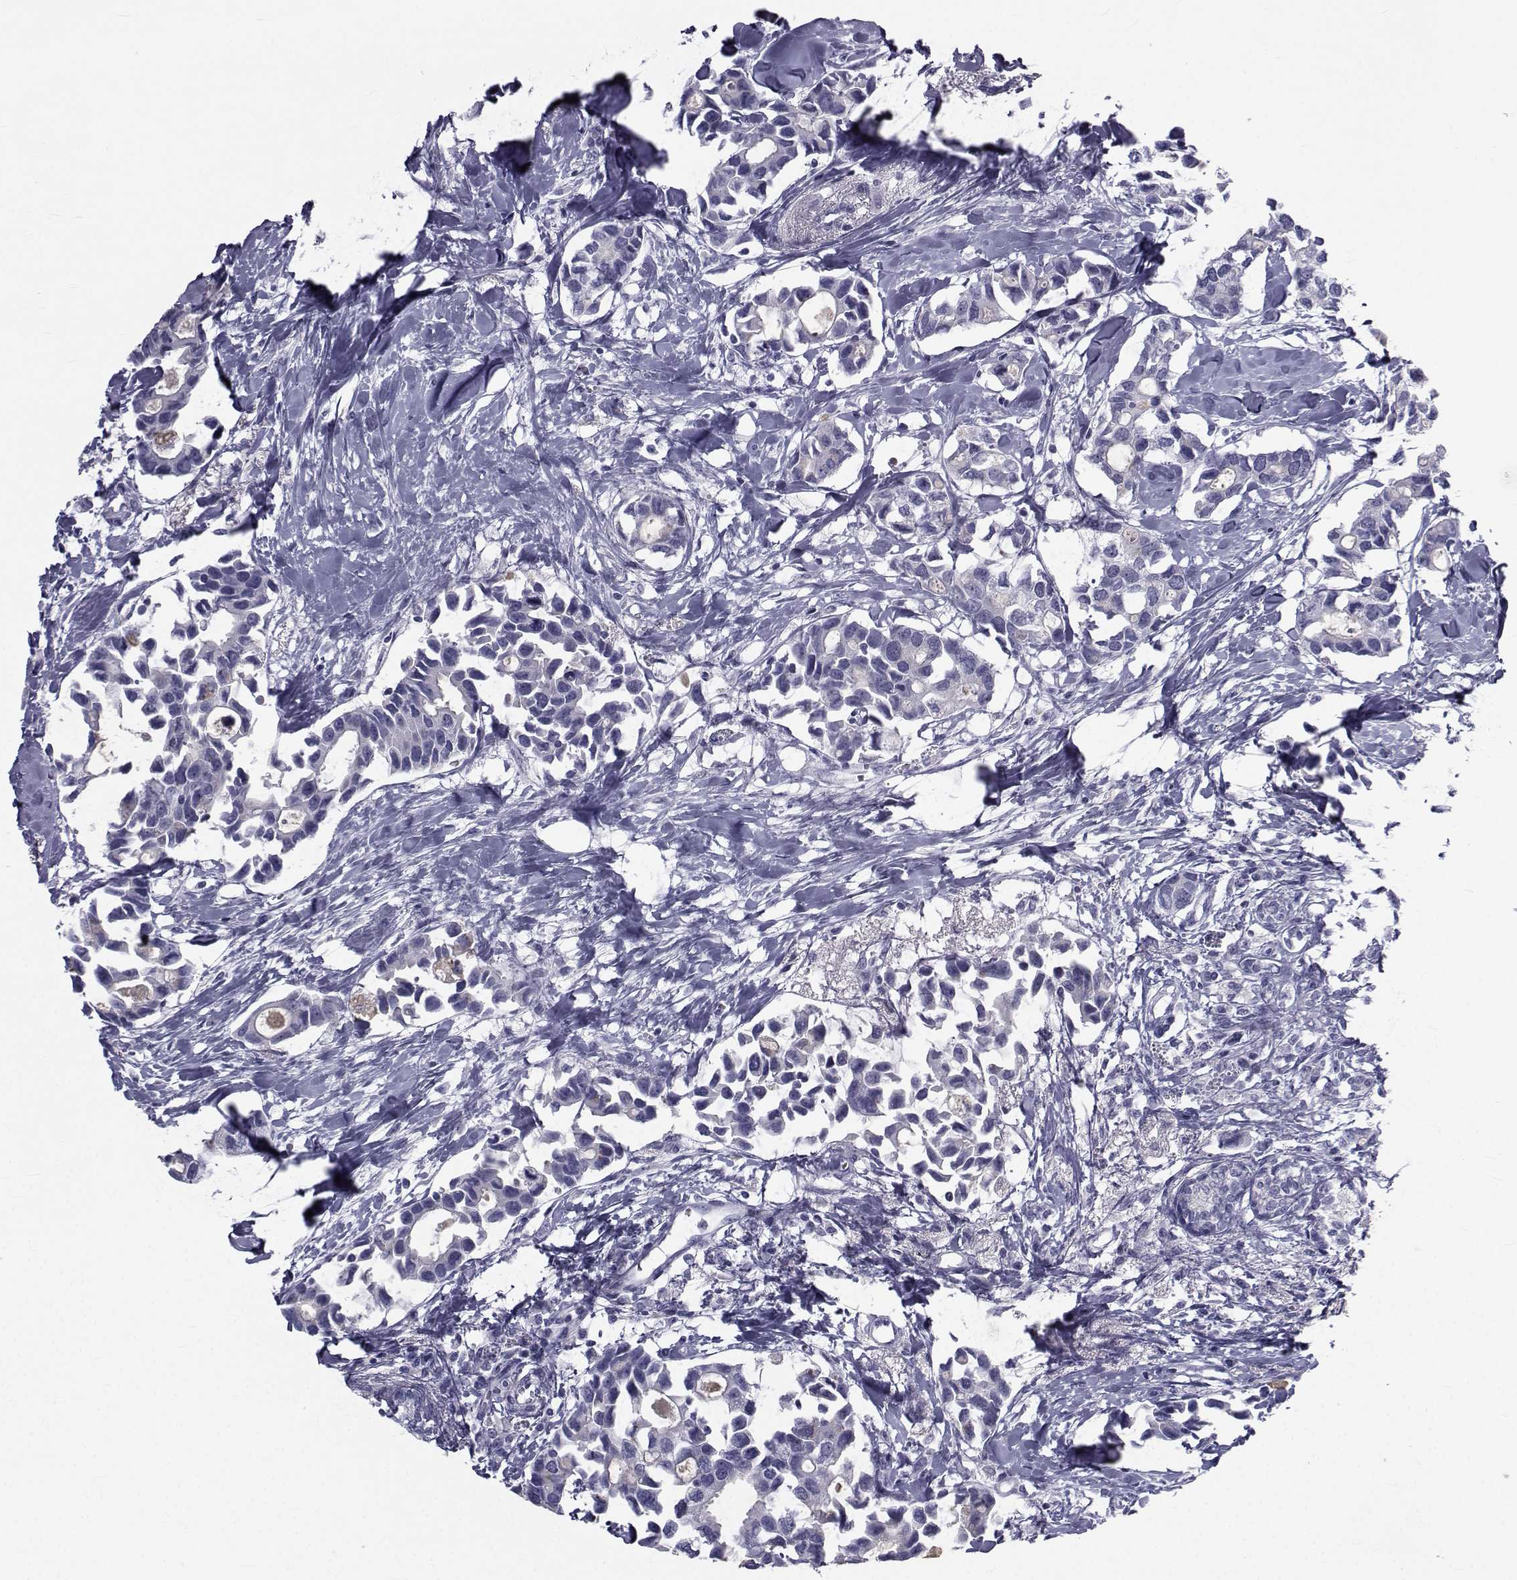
{"staining": {"intensity": "negative", "quantity": "none", "location": "none"}, "tissue": "breast cancer", "cell_type": "Tumor cells", "image_type": "cancer", "snomed": [{"axis": "morphology", "description": "Duct carcinoma"}, {"axis": "topography", "description": "Breast"}], "caption": "This is a micrograph of immunohistochemistry (IHC) staining of intraductal carcinoma (breast), which shows no expression in tumor cells. (DAB immunohistochemistry (IHC) visualized using brightfield microscopy, high magnification).", "gene": "FDXR", "patient": {"sex": "female", "age": 83}}